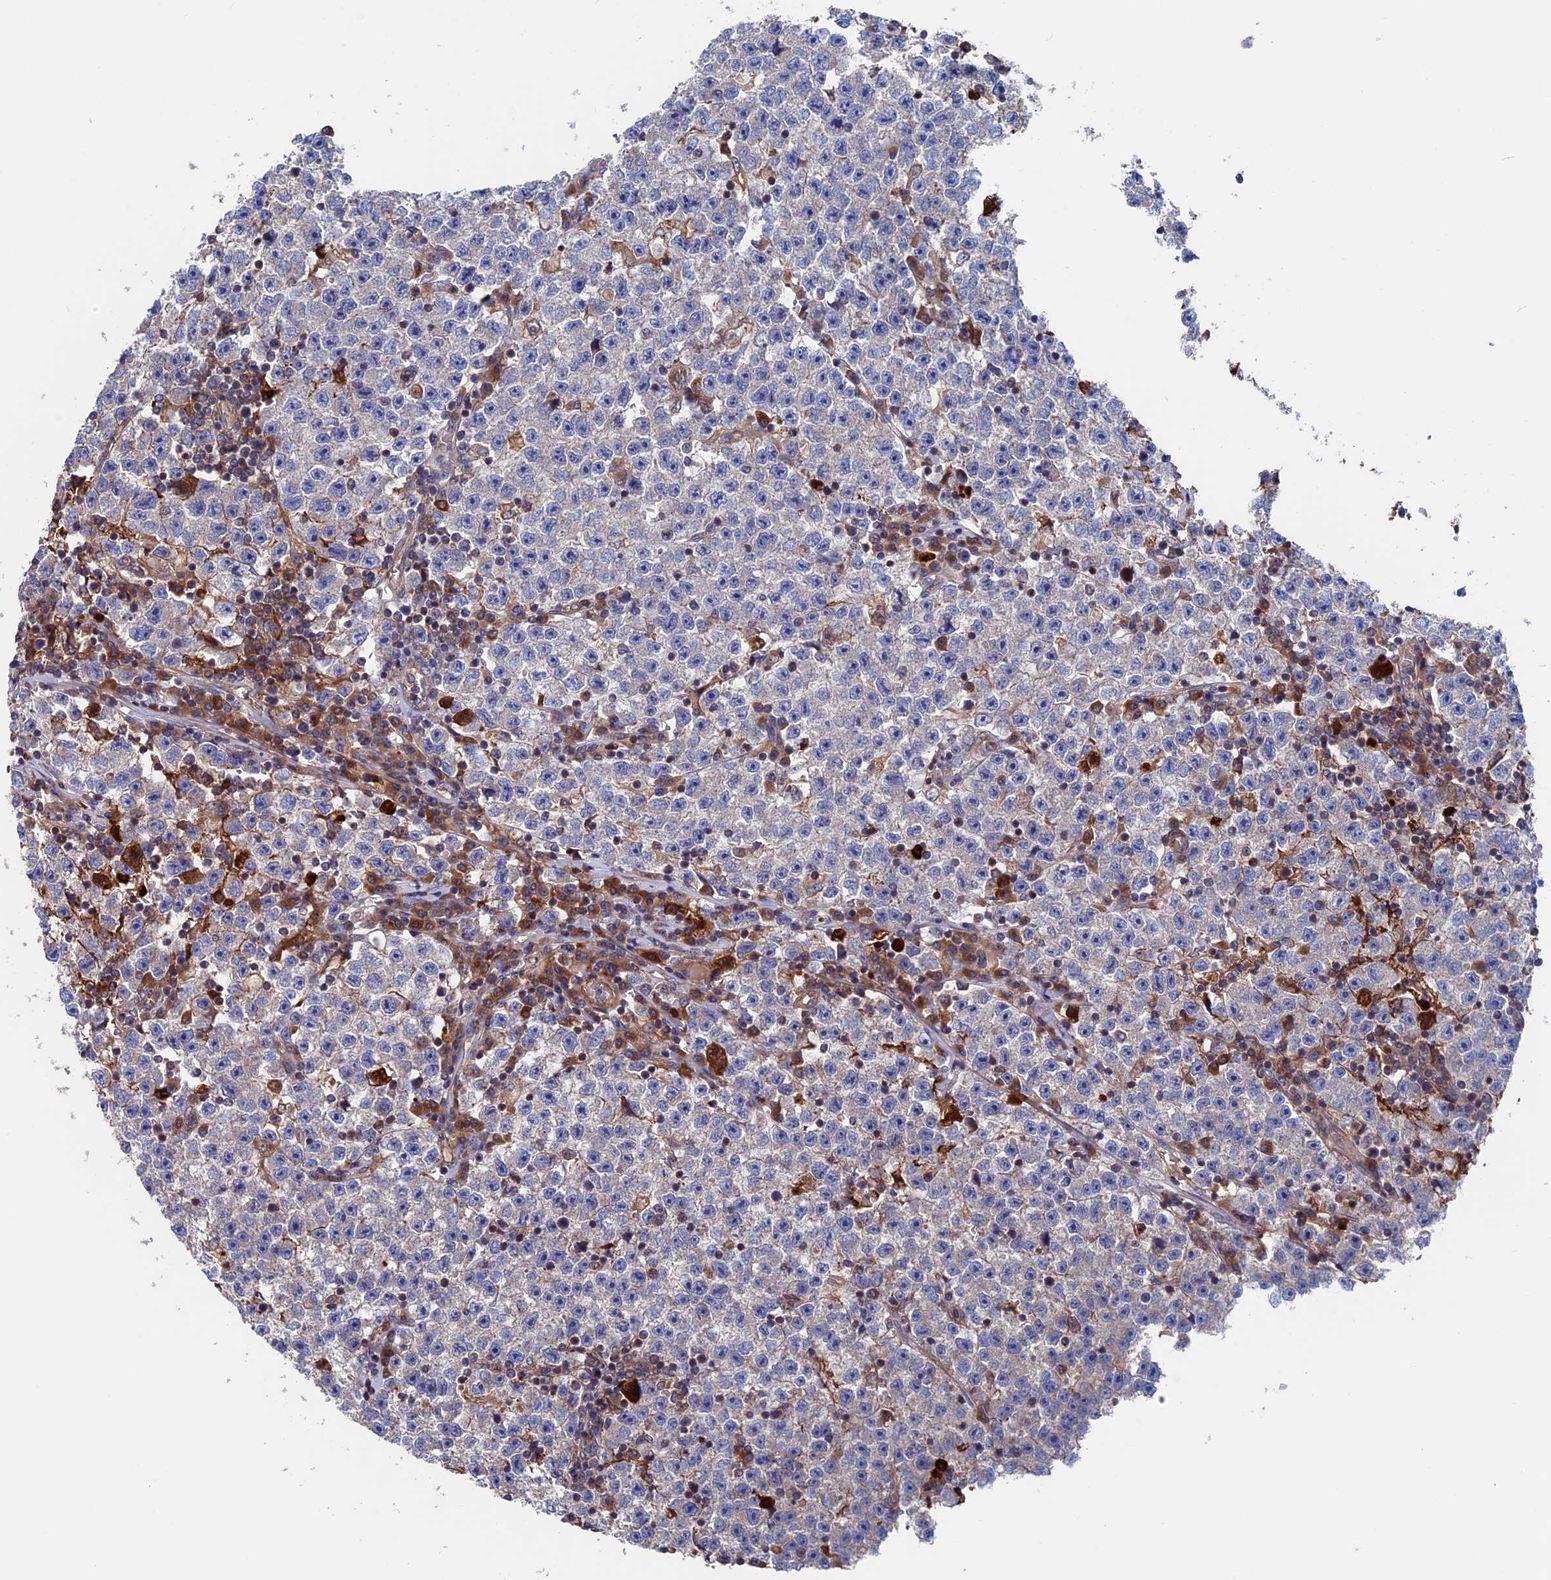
{"staining": {"intensity": "negative", "quantity": "none", "location": "none"}, "tissue": "testis cancer", "cell_type": "Tumor cells", "image_type": "cancer", "snomed": [{"axis": "morphology", "description": "Seminoma, NOS"}, {"axis": "topography", "description": "Testis"}], "caption": "This image is of testis cancer stained with immunohistochemistry to label a protein in brown with the nuclei are counter-stained blue. There is no expression in tumor cells. (Immunohistochemistry, brightfield microscopy, high magnification).", "gene": "DNAJC3", "patient": {"sex": "male", "age": 22}}